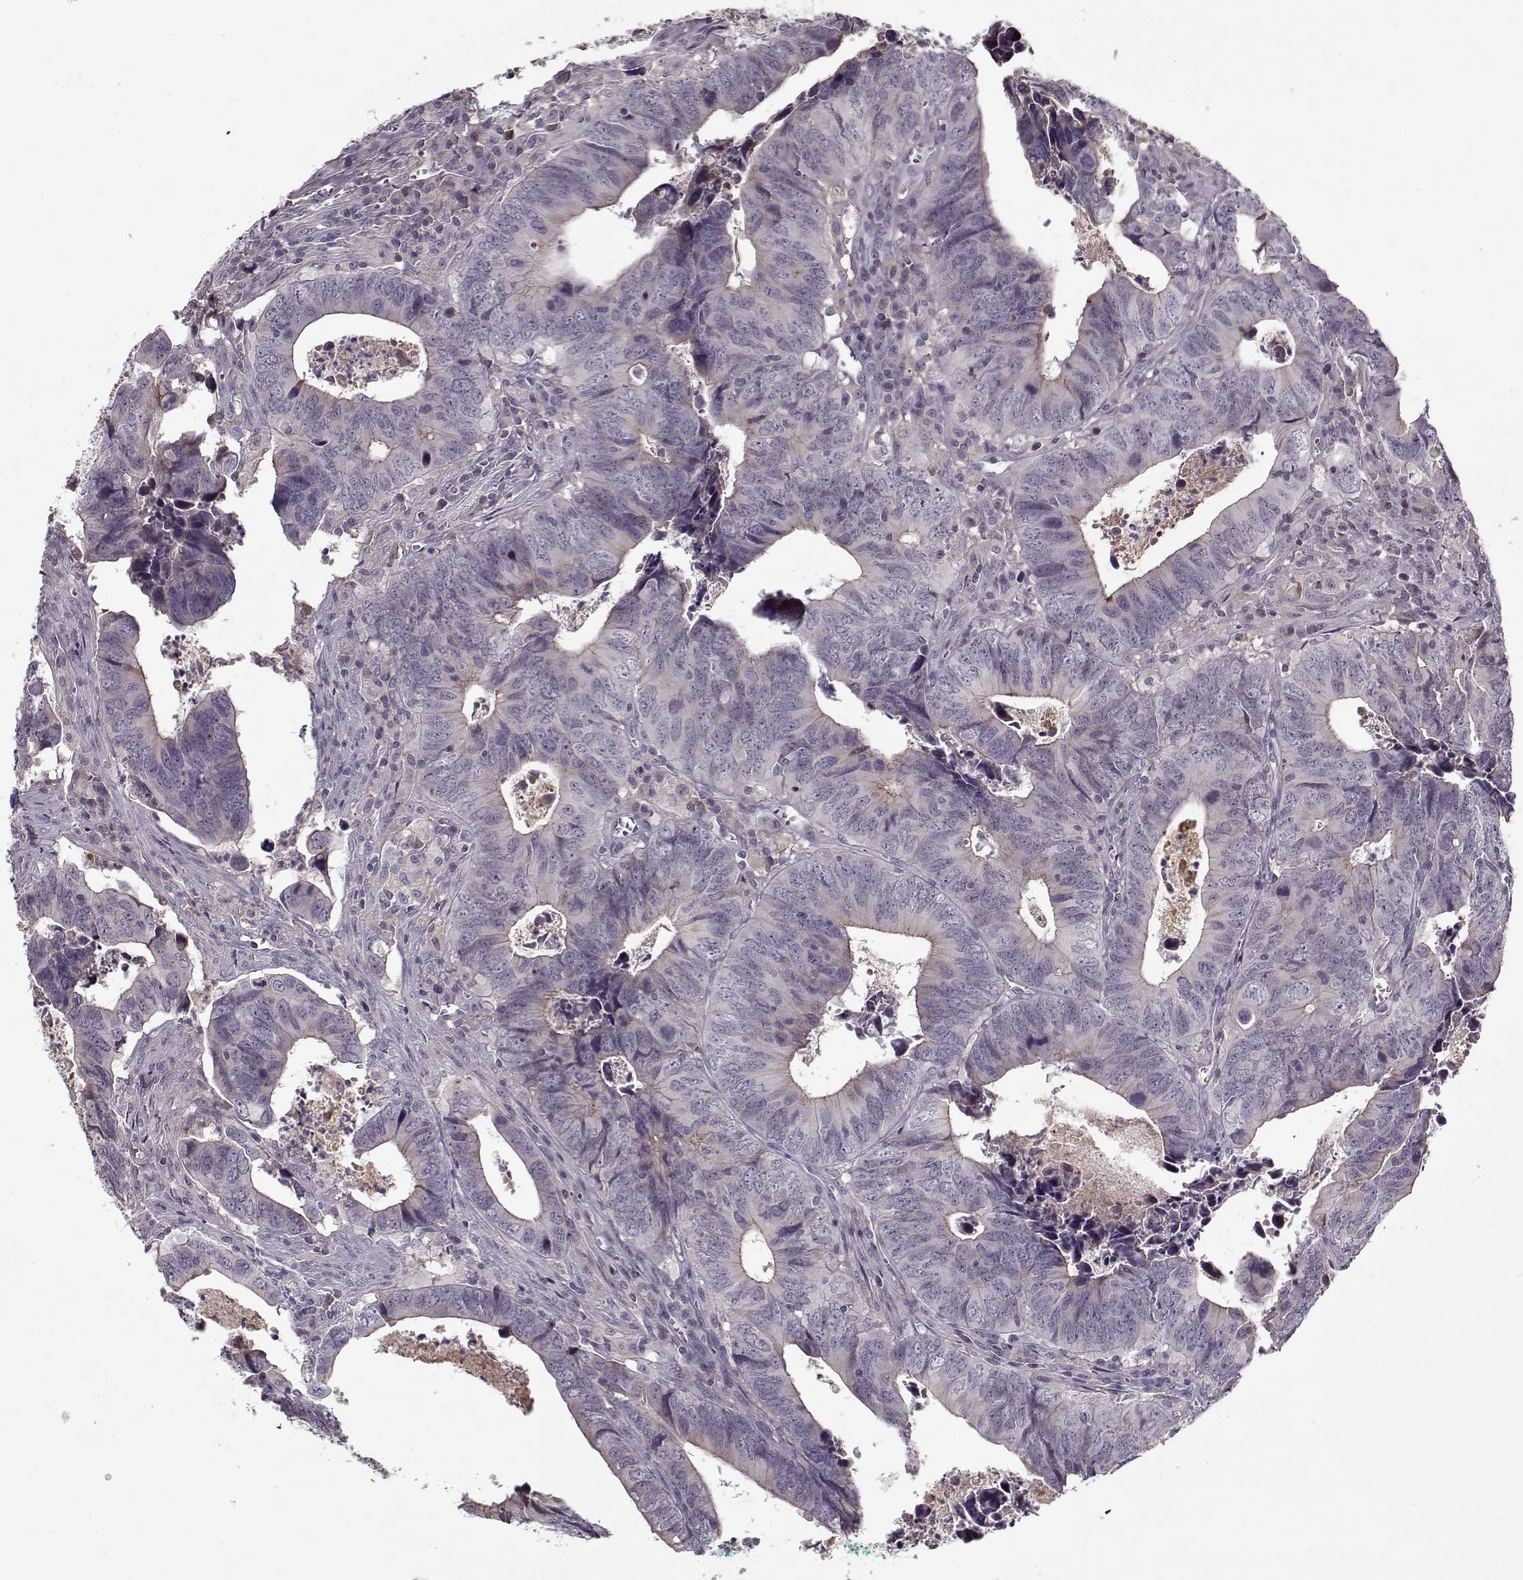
{"staining": {"intensity": "negative", "quantity": "none", "location": "none"}, "tissue": "colorectal cancer", "cell_type": "Tumor cells", "image_type": "cancer", "snomed": [{"axis": "morphology", "description": "Adenocarcinoma, NOS"}, {"axis": "topography", "description": "Colon"}], "caption": "Adenocarcinoma (colorectal) stained for a protein using IHC exhibits no expression tumor cells.", "gene": "AFM", "patient": {"sex": "female", "age": 82}}